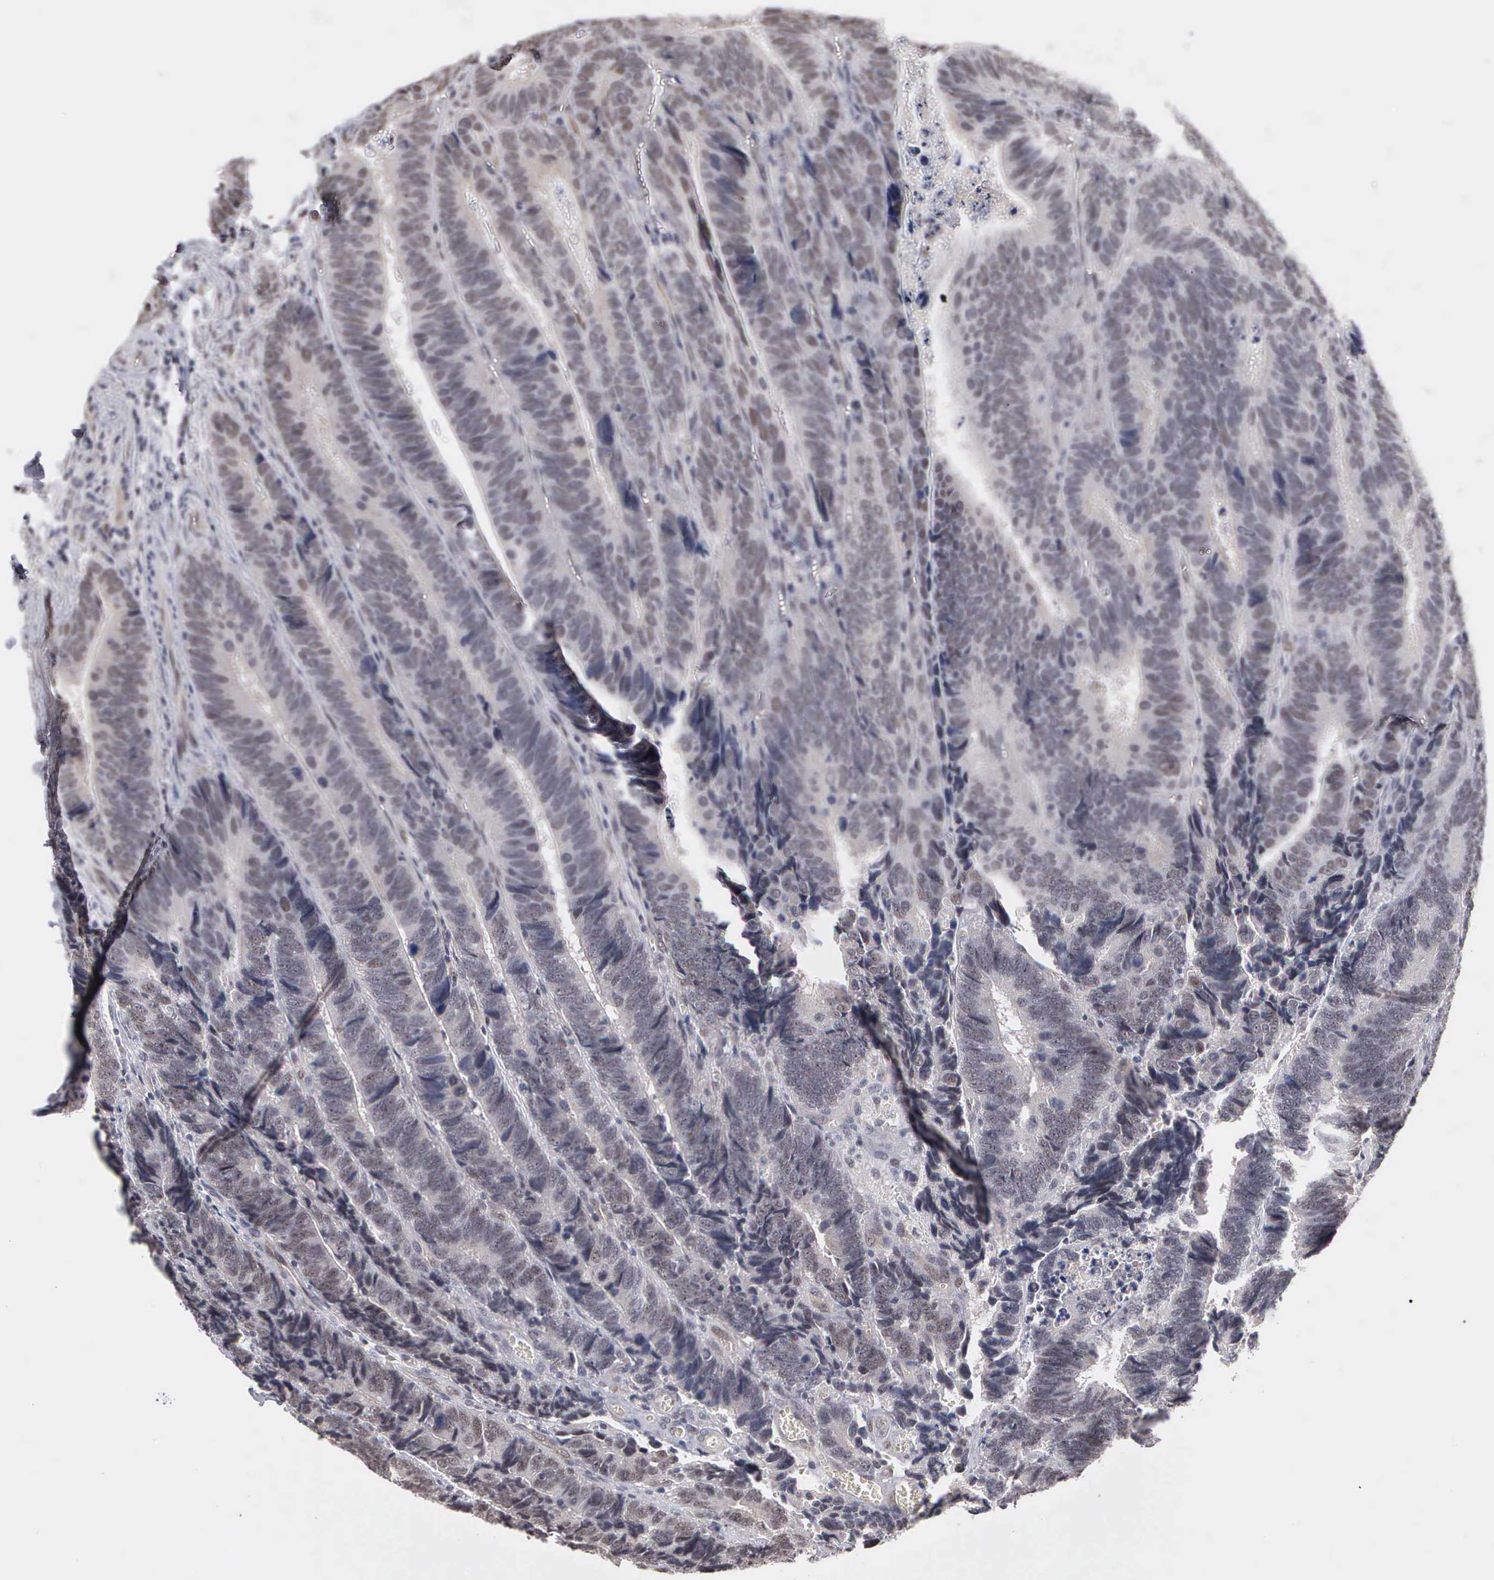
{"staining": {"intensity": "weak", "quantity": "<25%", "location": "nuclear"}, "tissue": "colorectal cancer", "cell_type": "Tumor cells", "image_type": "cancer", "snomed": [{"axis": "morphology", "description": "Adenocarcinoma, NOS"}, {"axis": "topography", "description": "Colon"}], "caption": "This is an immunohistochemistry micrograph of human colorectal cancer. There is no expression in tumor cells.", "gene": "ZBTB33", "patient": {"sex": "male", "age": 72}}